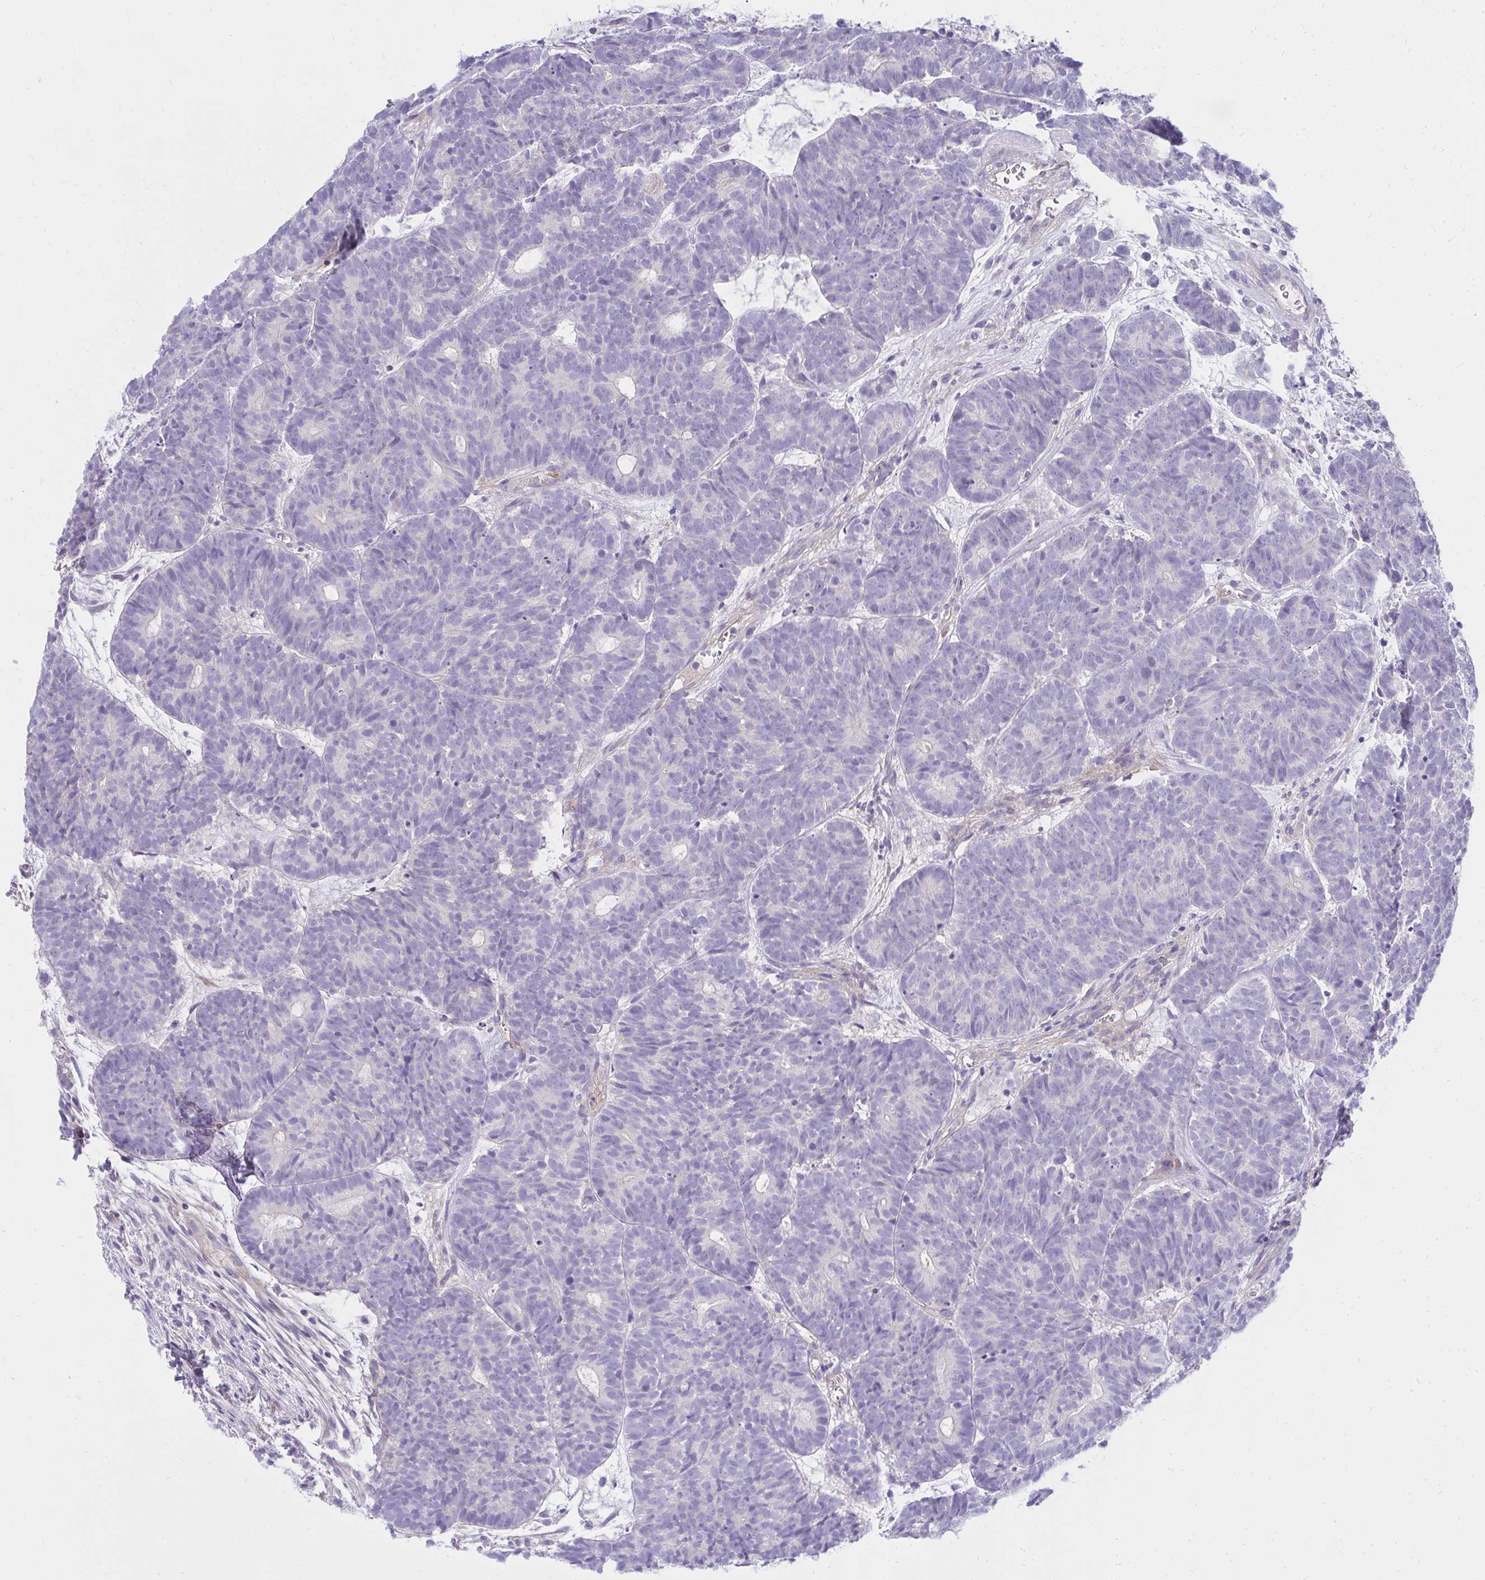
{"staining": {"intensity": "negative", "quantity": "none", "location": "none"}, "tissue": "head and neck cancer", "cell_type": "Tumor cells", "image_type": "cancer", "snomed": [{"axis": "morphology", "description": "Adenocarcinoma, NOS"}, {"axis": "topography", "description": "Head-Neck"}], "caption": "This is an IHC photomicrograph of head and neck cancer (adenocarcinoma). There is no expression in tumor cells.", "gene": "LRRC36", "patient": {"sex": "female", "age": 81}}